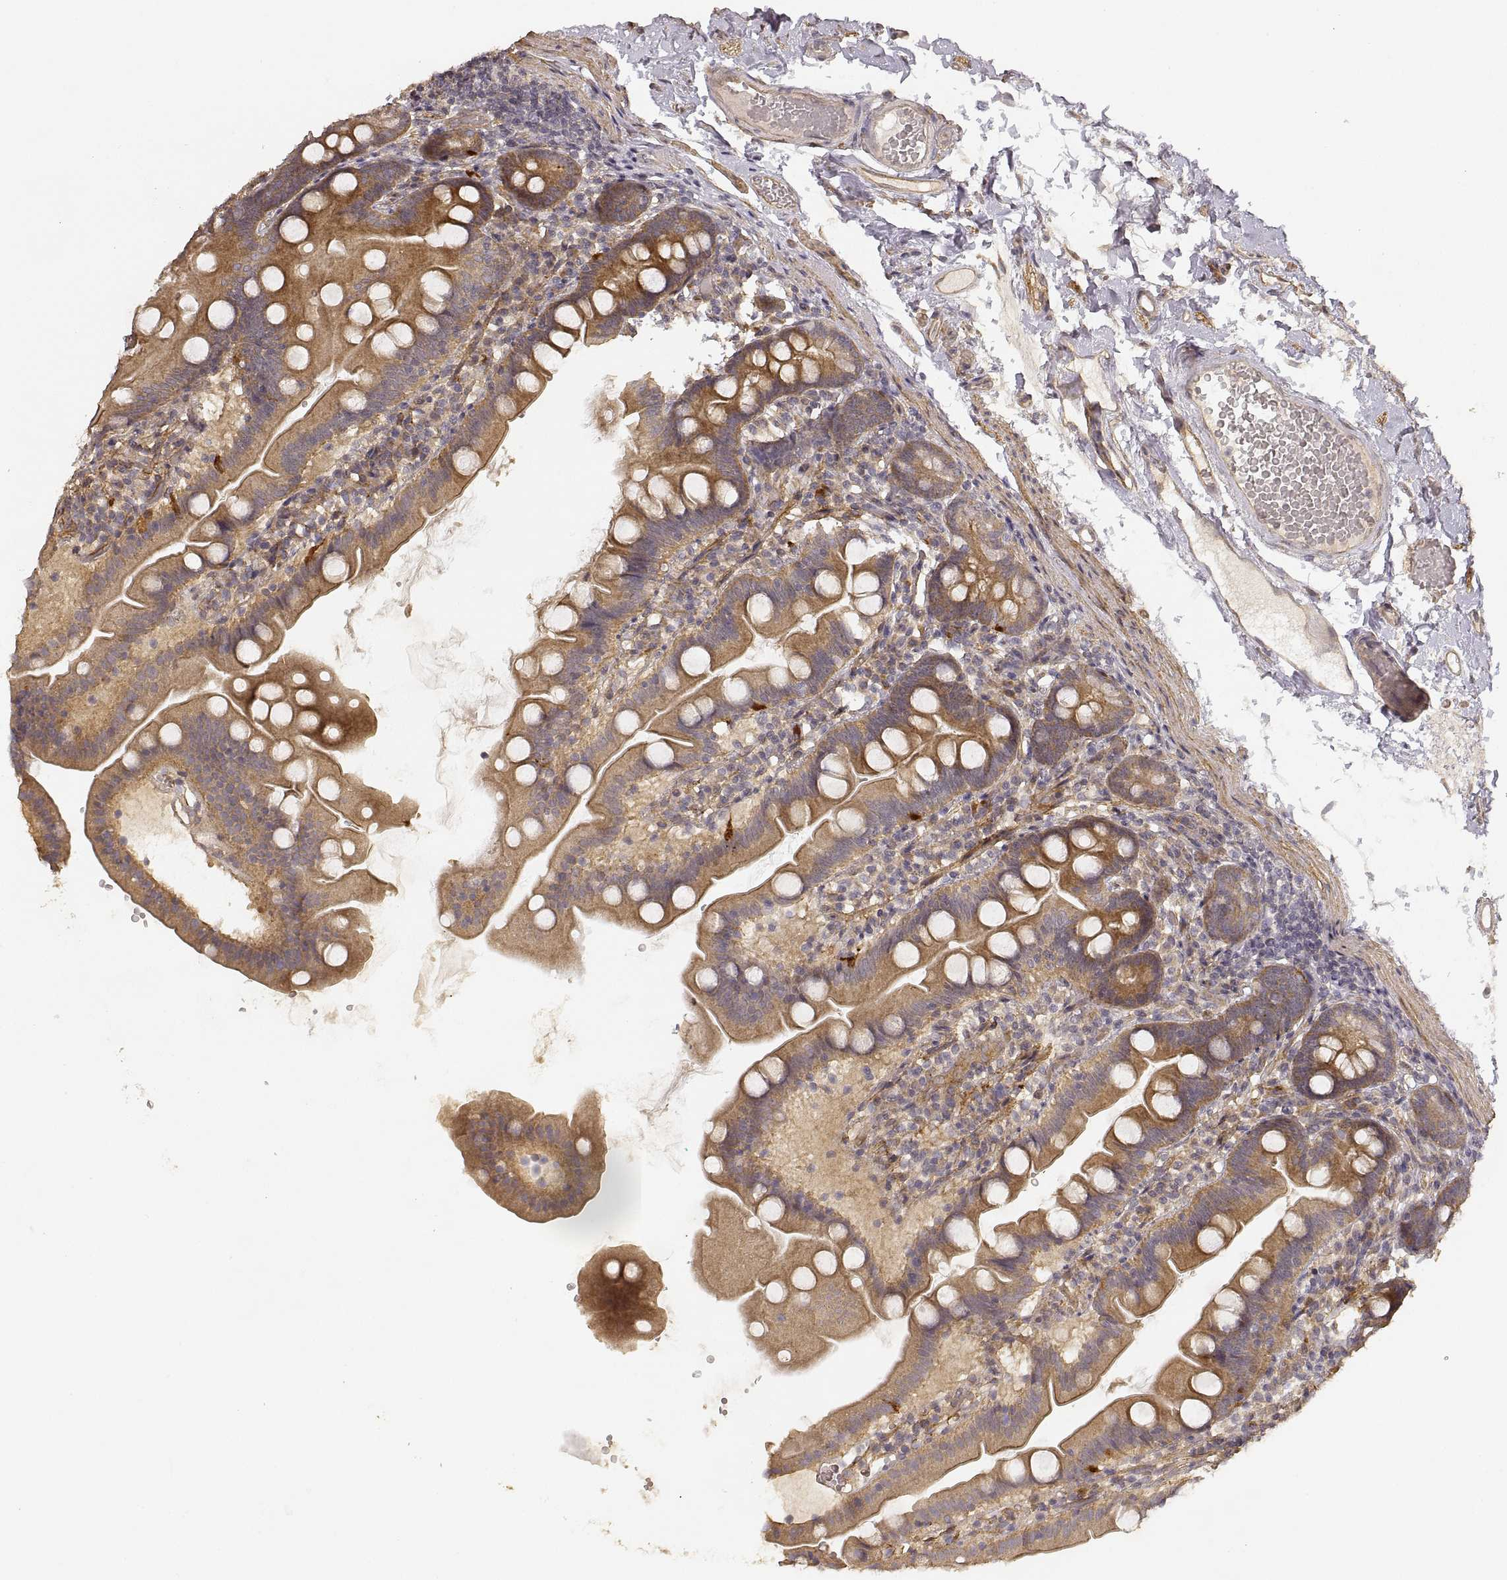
{"staining": {"intensity": "strong", "quantity": ">75%", "location": "cytoplasmic/membranous"}, "tissue": "duodenum", "cell_type": "Glandular cells", "image_type": "normal", "snomed": [{"axis": "morphology", "description": "Normal tissue, NOS"}, {"axis": "topography", "description": "Duodenum"}], "caption": "DAB (3,3'-diaminobenzidine) immunohistochemical staining of normal duodenum demonstrates strong cytoplasmic/membranous protein positivity in approximately >75% of glandular cells. The staining is performed using DAB (3,3'-diaminobenzidine) brown chromogen to label protein expression. The nuclei are counter-stained blue using hematoxylin.", "gene": "LAMA4", "patient": {"sex": "female", "age": 67}}